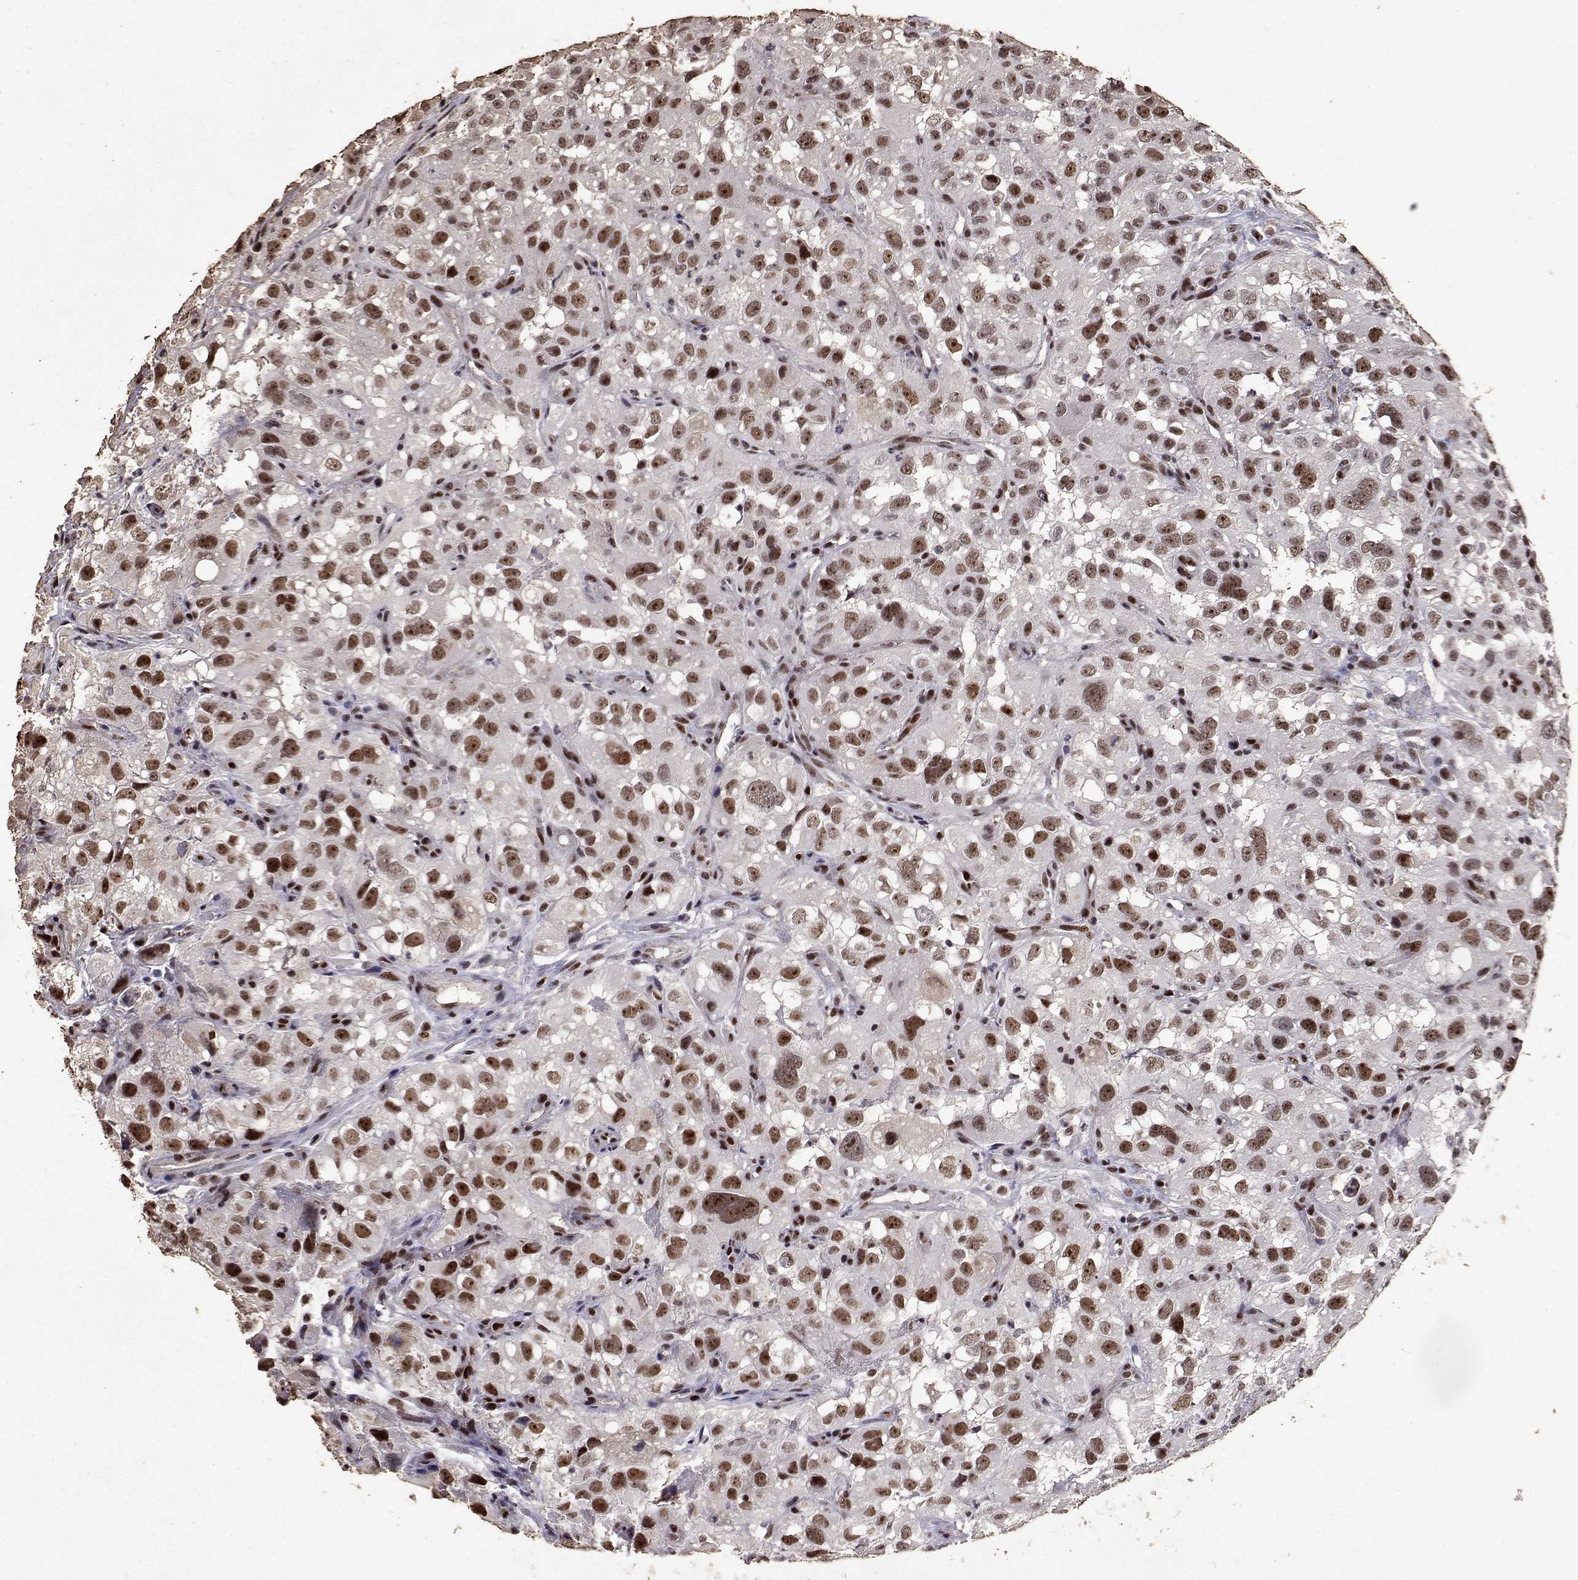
{"staining": {"intensity": "moderate", "quantity": ">75%", "location": "nuclear"}, "tissue": "renal cancer", "cell_type": "Tumor cells", "image_type": "cancer", "snomed": [{"axis": "morphology", "description": "Adenocarcinoma, NOS"}, {"axis": "topography", "description": "Kidney"}], "caption": "Tumor cells display medium levels of moderate nuclear staining in approximately >75% of cells in renal cancer. Using DAB (brown) and hematoxylin (blue) stains, captured at high magnification using brightfield microscopy.", "gene": "TOE1", "patient": {"sex": "male", "age": 64}}